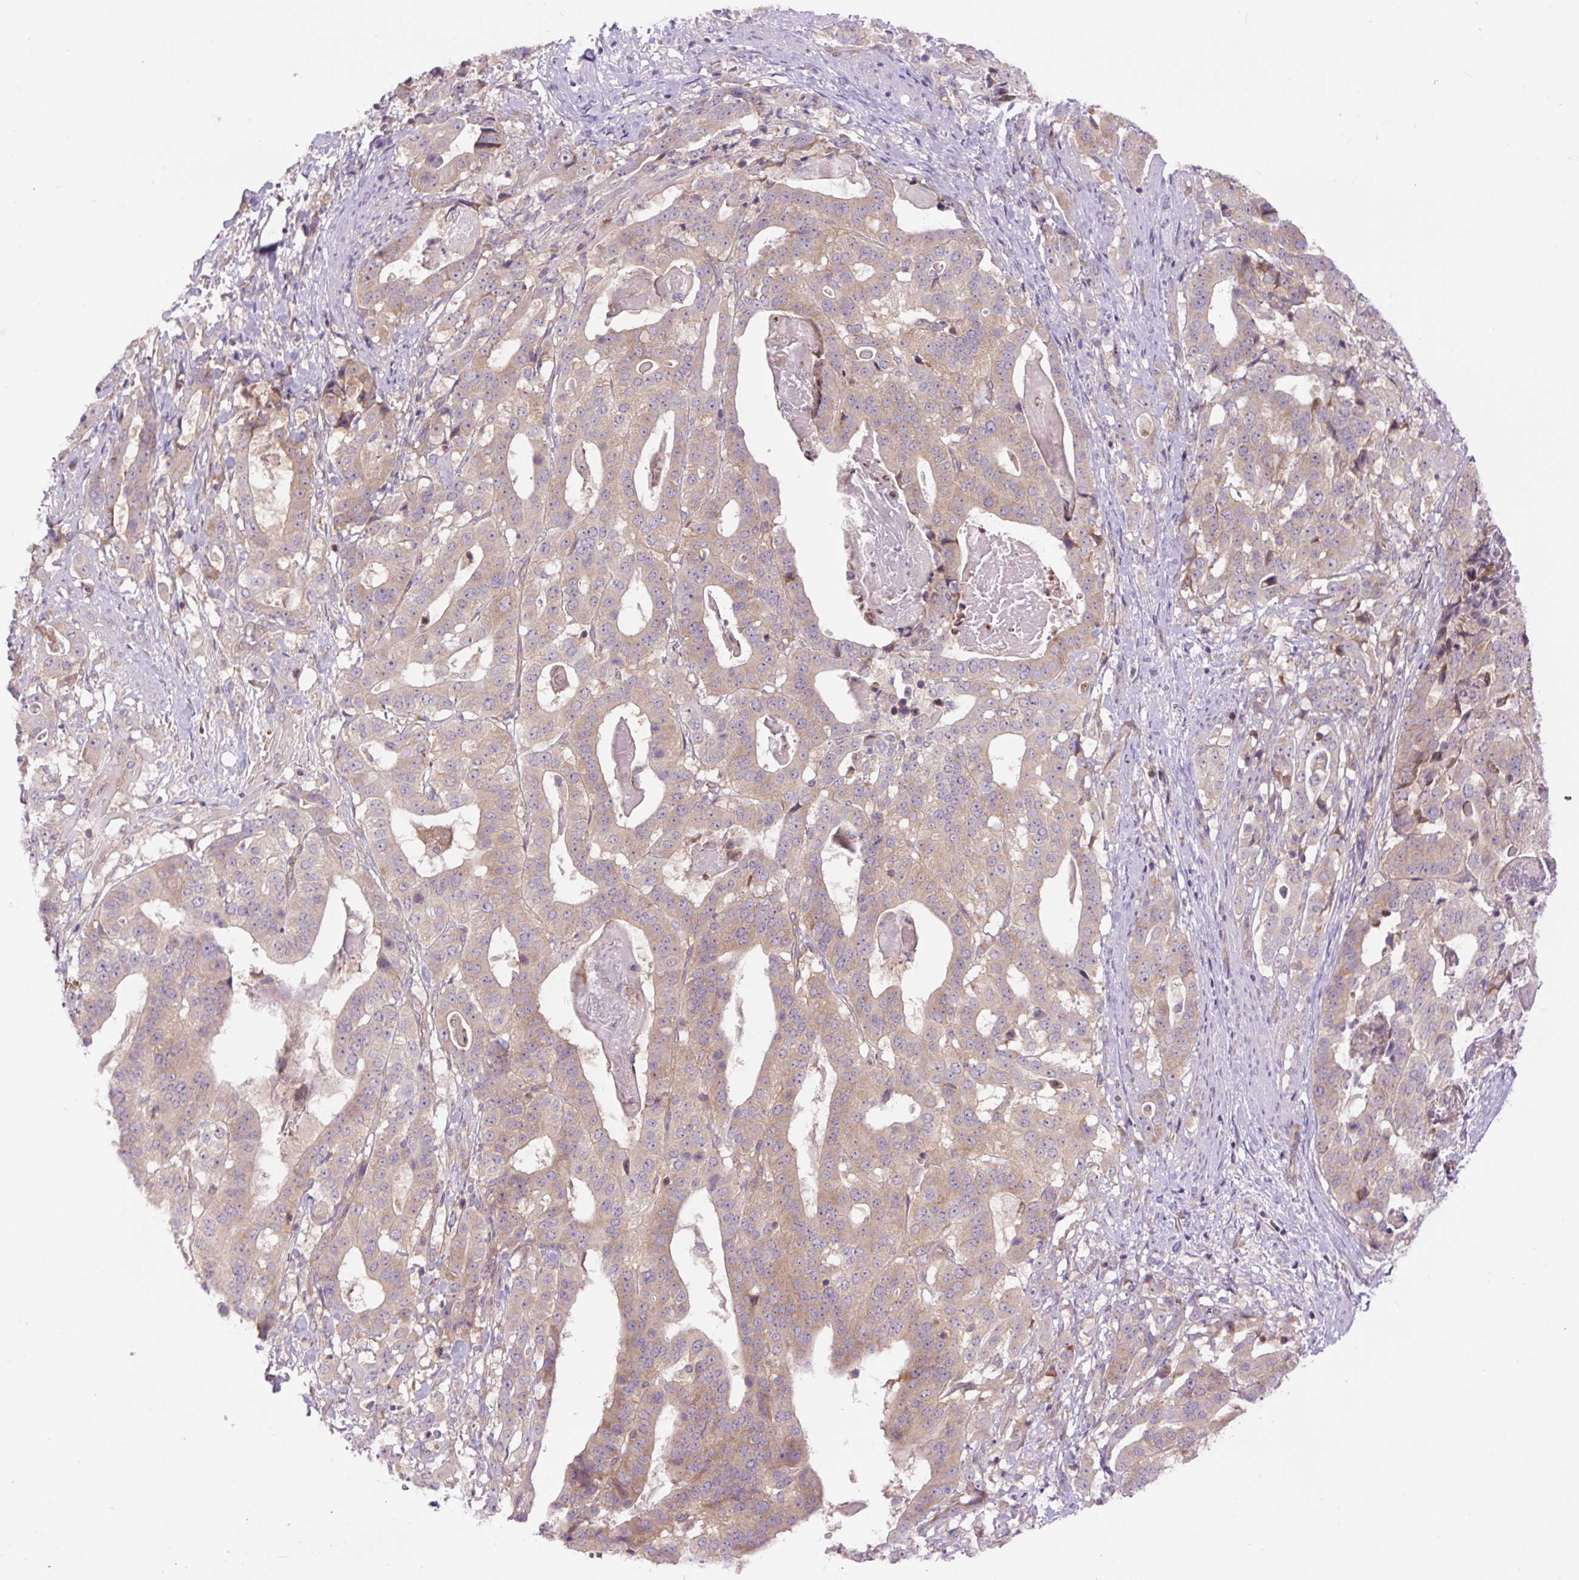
{"staining": {"intensity": "weak", "quantity": ">75%", "location": "cytoplasmic/membranous"}, "tissue": "stomach cancer", "cell_type": "Tumor cells", "image_type": "cancer", "snomed": [{"axis": "morphology", "description": "Adenocarcinoma, NOS"}, {"axis": "topography", "description": "Stomach"}], "caption": "Protein staining of stomach cancer (adenocarcinoma) tissue reveals weak cytoplasmic/membranous positivity in about >75% of tumor cells.", "gene": "MINK1", "patient": {"sex": "male", "age": 48}}